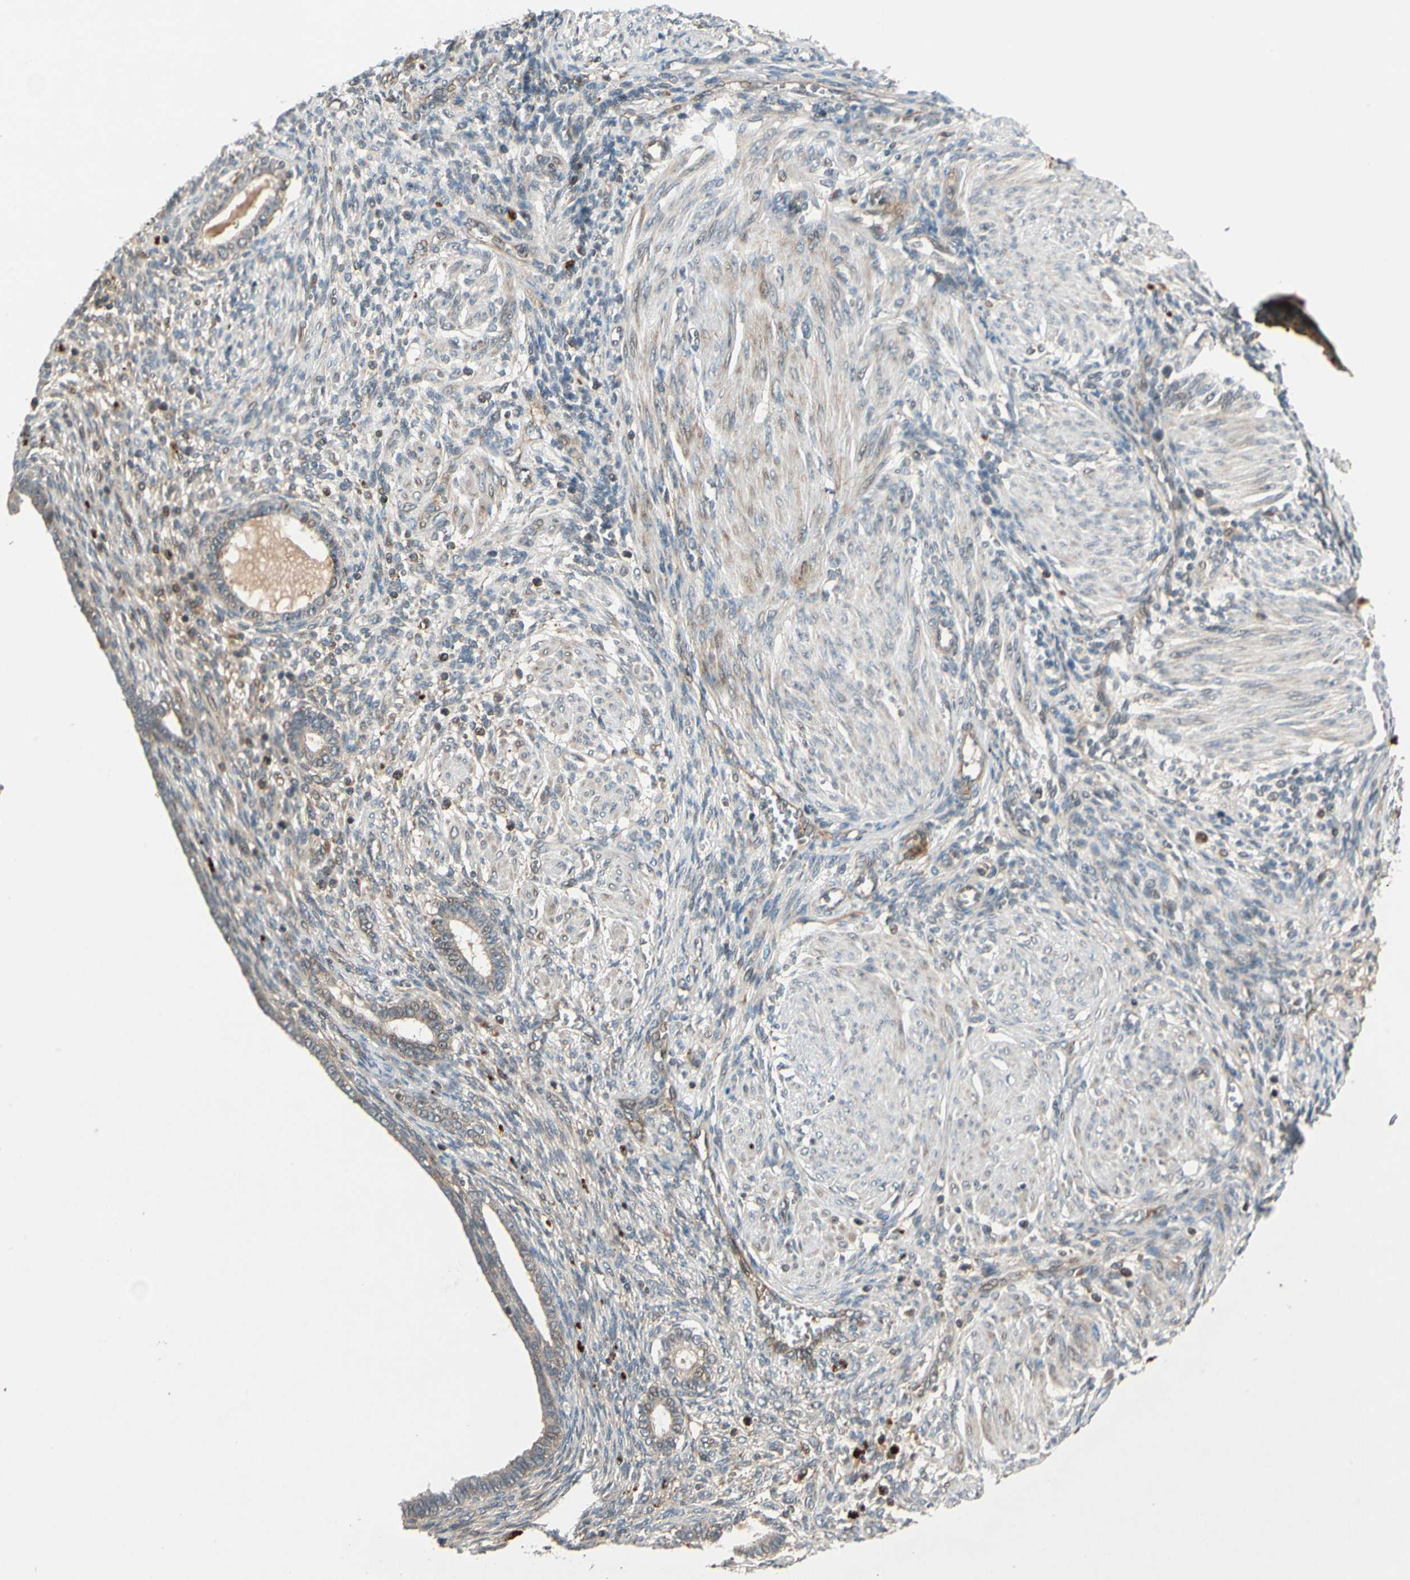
{"staining": {"intensity": "weak", "quantity": ">75%", "location": "cytoplasmic/membranous"}, "tissue": "endometrium", "cell_type": "Cells in endometrial stroma", "image_type": "normal", "snomed": [{"axis": "morphology", "description": "Normal tissue, NOS"}, {"axis": "topography", "description": "Endometrium"}], "caption": "Immunohistochemistry of benign endometrium shows low levels of weak cytoplasmic/membranous expression in about >75% of cells in endometrial stroma. Using DAB (brown) and hematoxylin (blue) stains, captured at high magnification using brightfield microscopy.", "gene": "ACVR1C", "patient": {"sex": "female", "age": 72}}